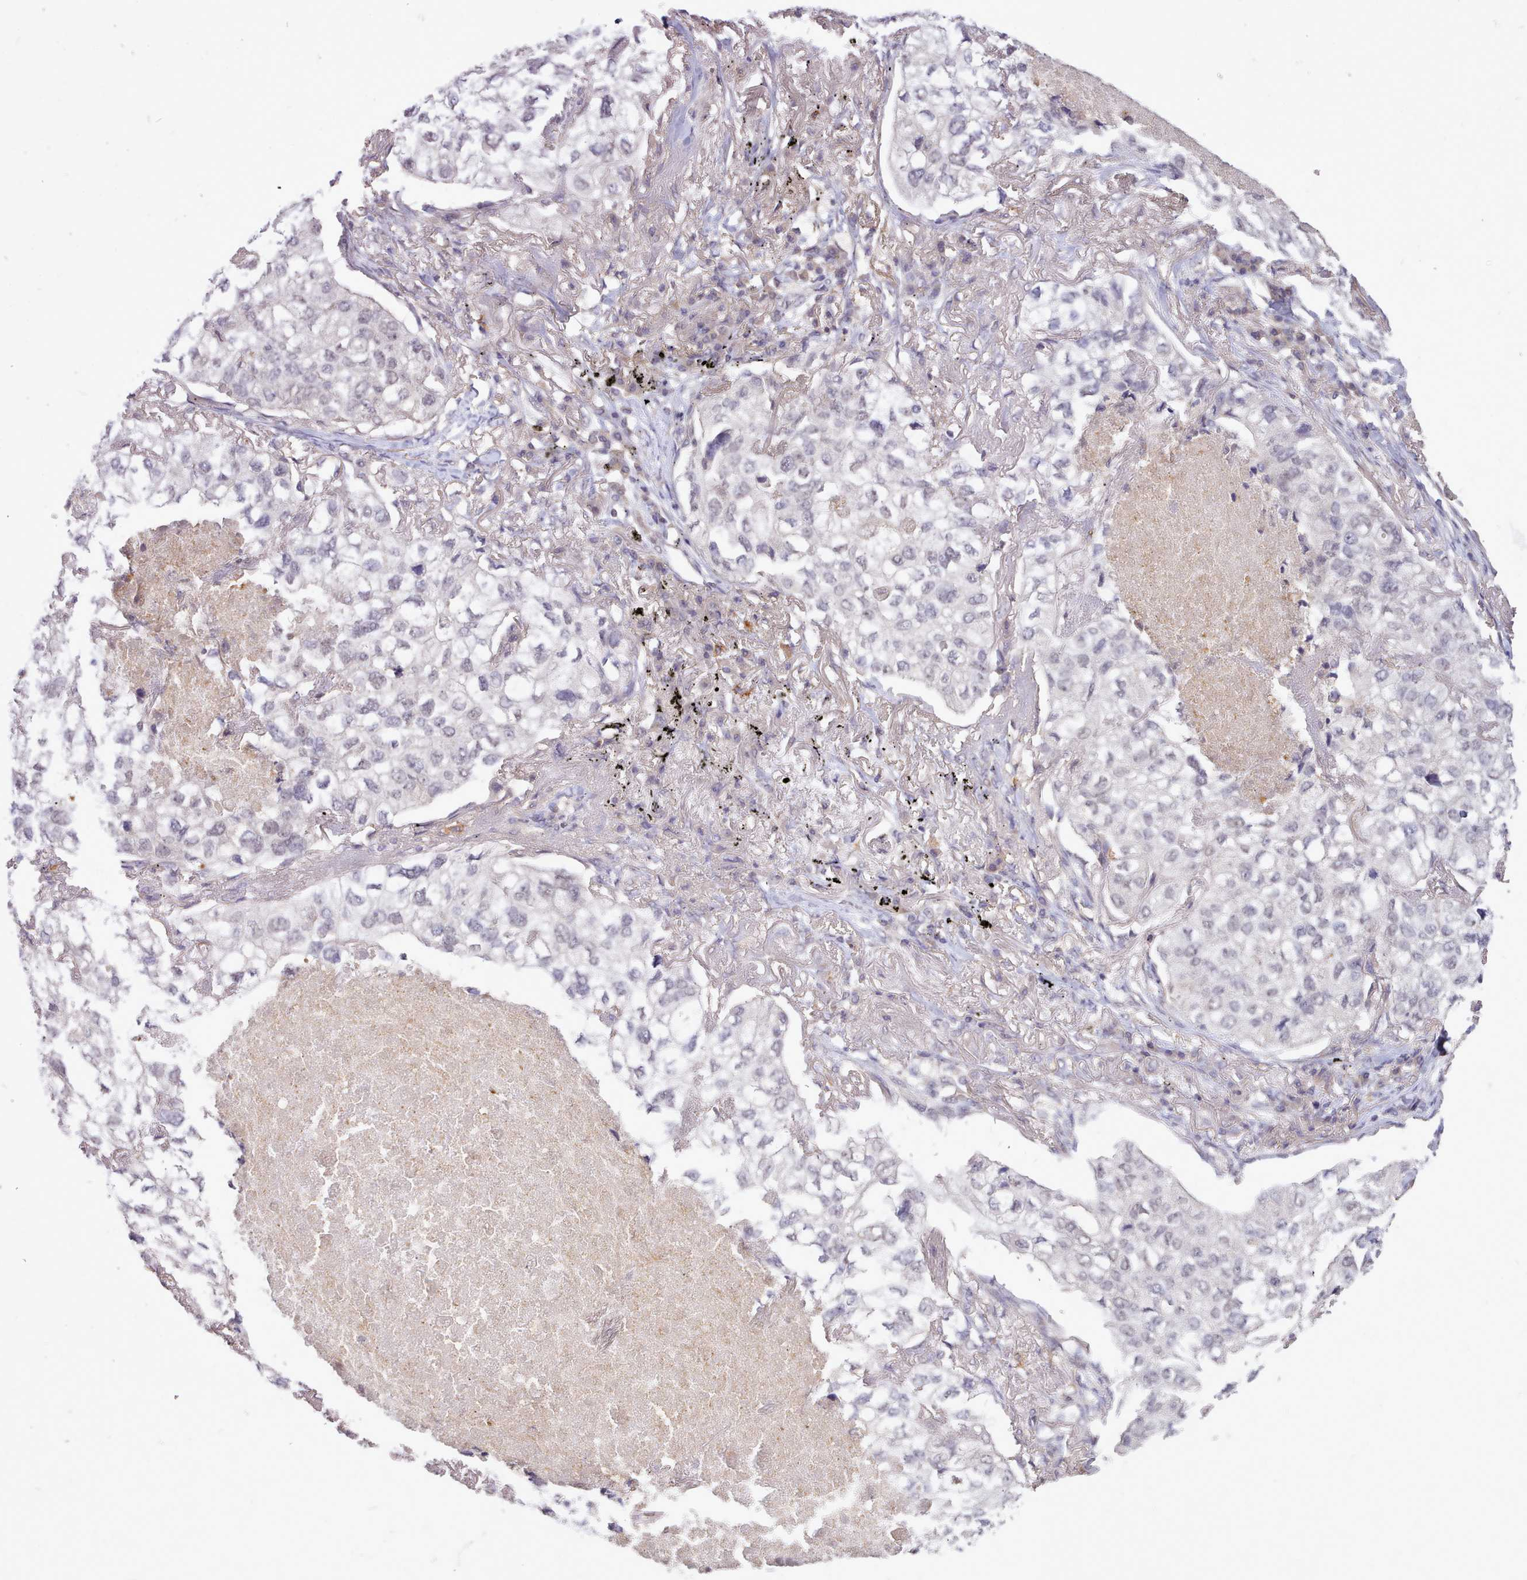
{"staining": {"intensity": "negative", "quantity": "none", "location": "none"}, "tissue": "lung cancer", "cell_type": "Tumor cells", "image_type": "cancer", "snomed": [{"axis": "morphology", "description": "Adenocarcinoma, NOS"}, {"axis": "topography", "description": "Lung"}], "caption": "This is a micrograph of immunohistochemistry (IHC) staining of lung adenocarcinoma, which shows no expression in tumor cells.", "gene": "ARL17A", "patient": {"sex": "male", "age": 65}}